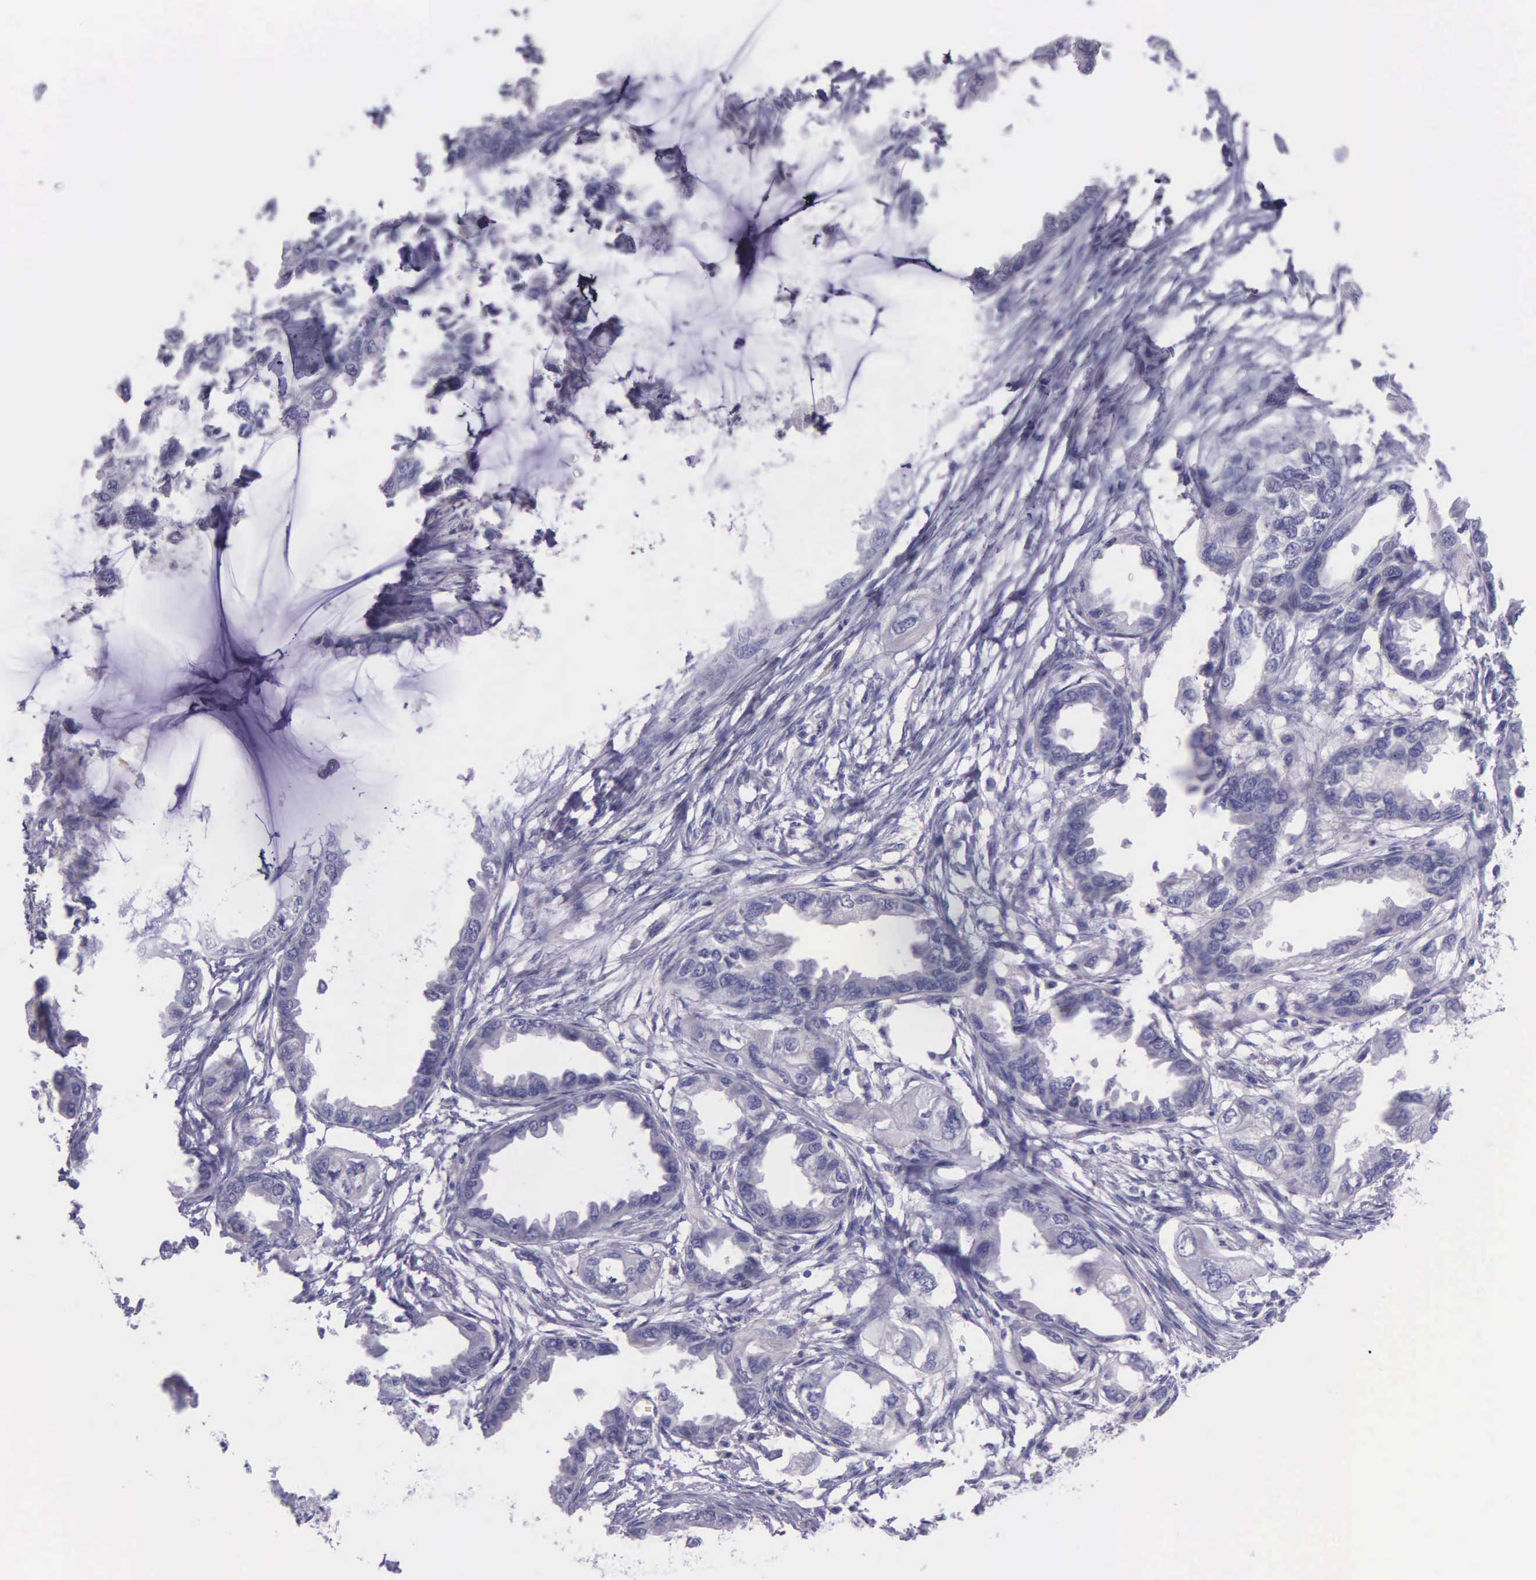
{"staining": {"intensity": "negative", "quantity": "none", "location": "none"}, "tissue": "endometrial cancer", "cell_type": "Tumor cells", "image_type": "cancer", "snomed": [{"axis": "morphology", "description": "Adenocarcinoma, NOS"}, {"axis": "topography", "description": "Endometrium"}], "caption": "DAB (3,3'-diaminobenzidine) immunohistochemical staining of human endometrial adenocarcinoma shows no significant positivity in tumor cells.", "gene": "THSD7A", "patient": {"sex": "female", "age": 67}}